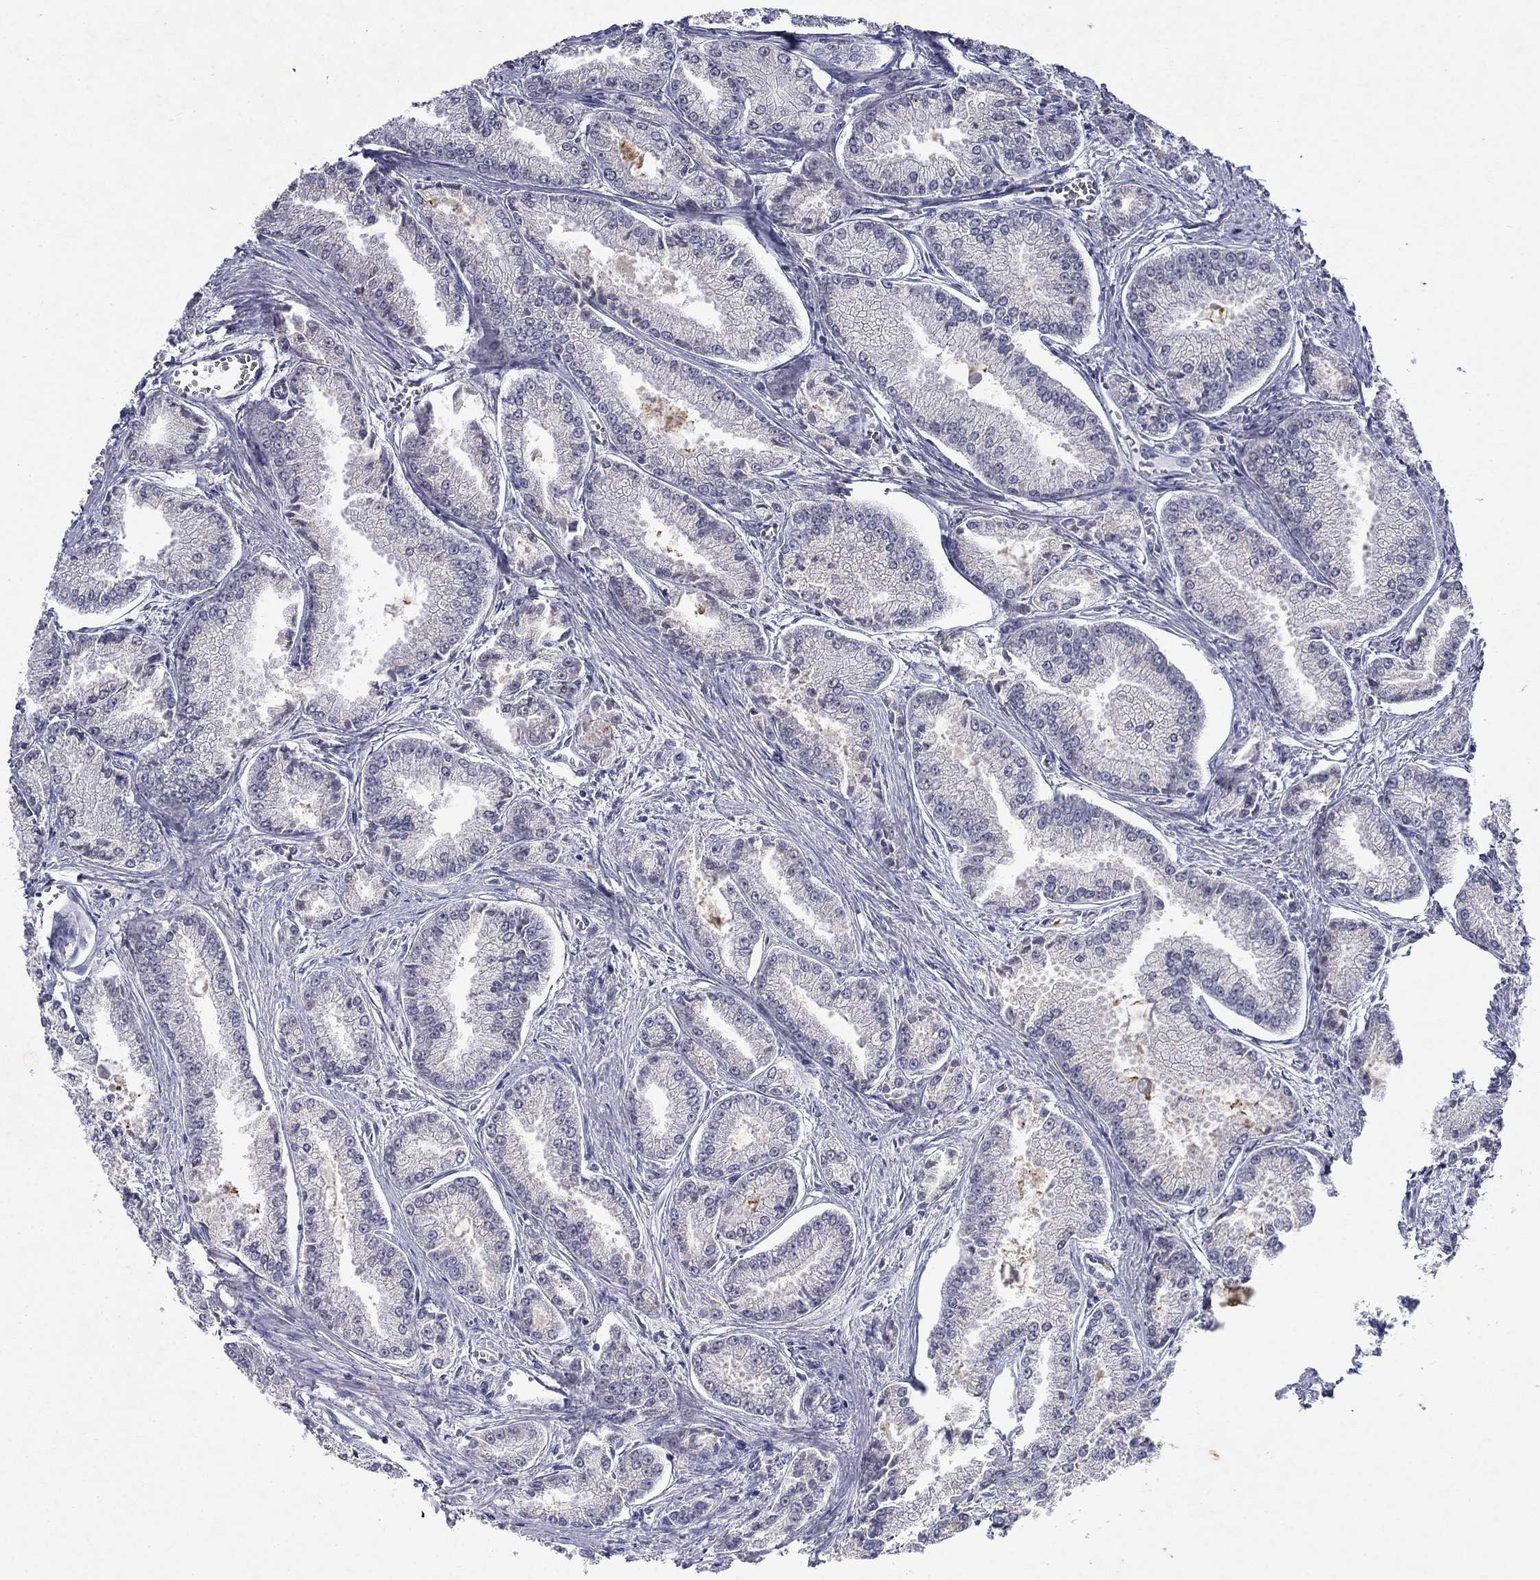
{"staining": {"intensity": "negative", "quantity": "none", "location": "none"}, "tissue": "prostate cancer", "cell_type": "Tumor cells", "image_type": "cancer", "snomed": [{"axis": "morphology", "description": "Adenocarcinoma, NOS"}, {"axis": "morphology", "description": "Adenocarcinoma, High grade"}, {"axis": "topography", "description": "Prostate"}], "caption": "Tumor cells are negative for brown protein staining in prostate adenocarcinoma. (Brightfield microscopy of DAB immunohistochemistry (IHC) at high magnification).", "gene": "IRF5", "patient": {"sex": "male", "age": 70}}